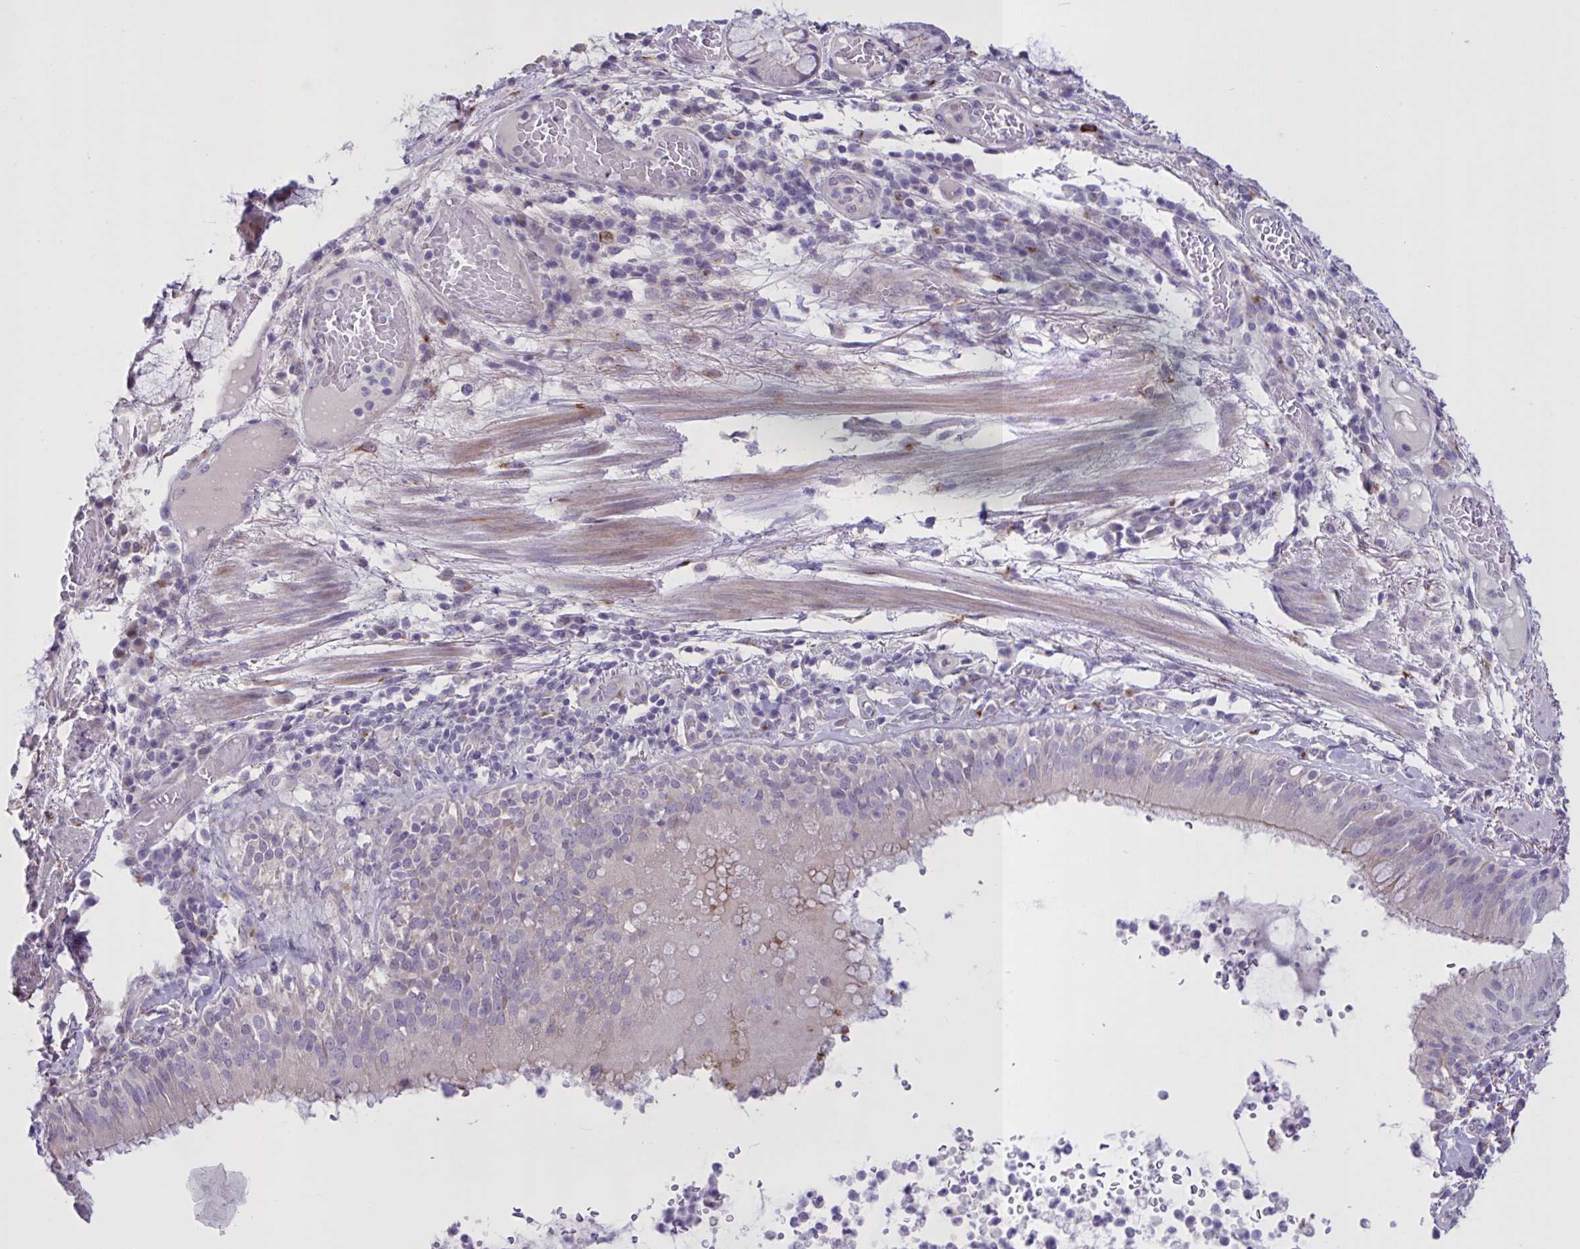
{"staining": {"intensity": "weak", "quantity": "25%-75%", "location": "cytoplasmic/membranous"}, "tissue": "bronchus", "cell_type": "Respiratory epithelial cells", "image_type": "normal", "snomed": [{"axis": "morphology", "description": "Normal tissue, NOS"}, {"axis": "topography", "description": "Cartilage tissue"}, {"axis": "topography", "description": "Bronchus"}], "caption": "Immunohistochemical staining of benign human bronchus exhibits weak cytoplasmic/membranous protein positivity in approximately 25%-75% of respiratory epithelial cells. (IHC, brightfield microscopy, high magnification).", "gene": "MRGPRX2", "patient": {"sex": "male", "age": 56}}